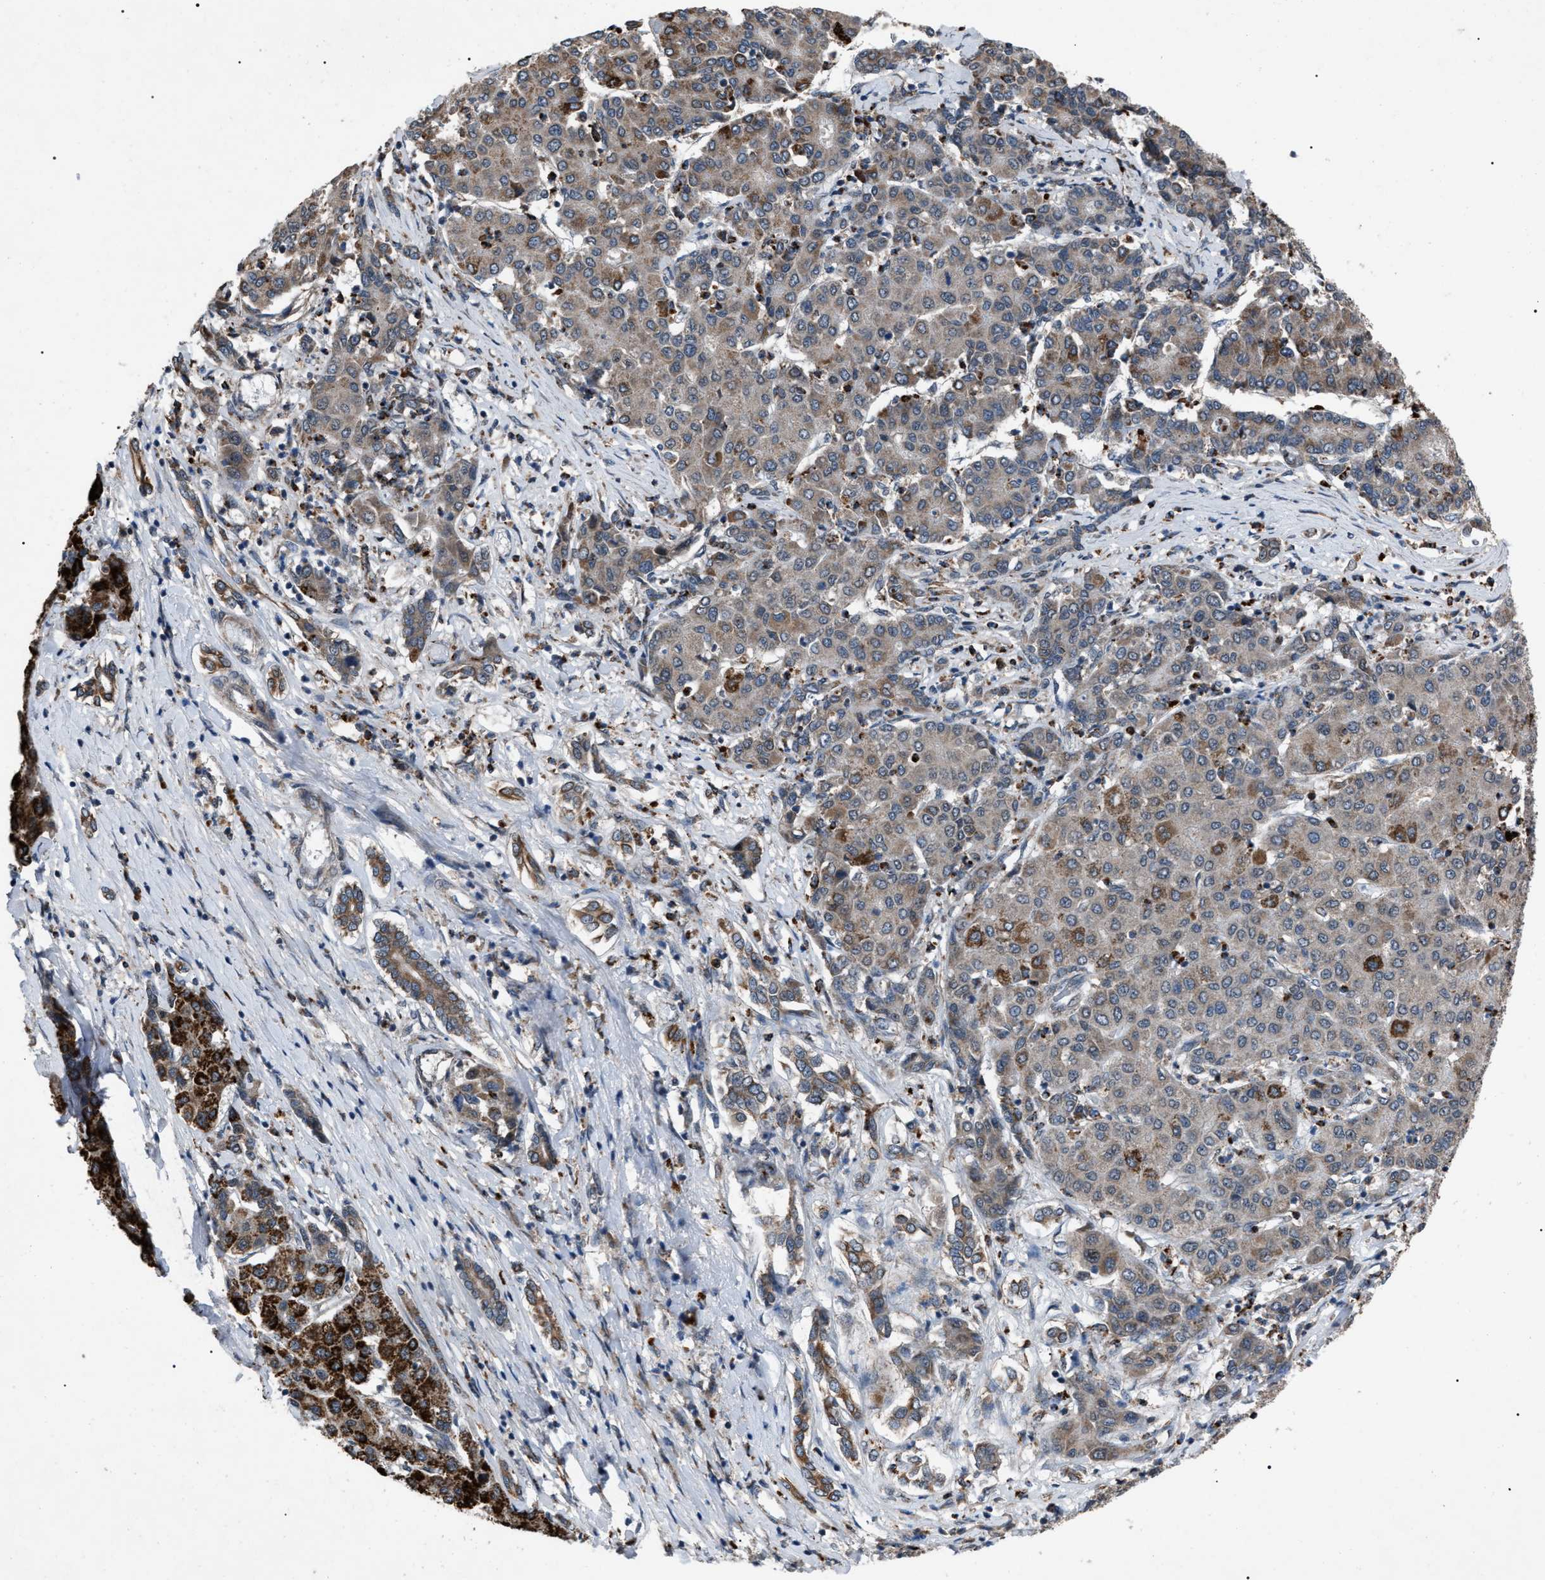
{"staining": {"intensity": "strong", "quantity": "<25%", "location": "cytoplasmic/membranous"}, "tissue": "liver cancer", "cell_type": "Tumor cells", "image_type": "cancer", "snomed": [{"axis": "morphology", "description": "Carcinoma, Hepatocellular, NOS"}, {"axis": "topography", "description": "Liver"}], "caption": "Tumor cells demonstrate medium levels of strong cytoplasmic/membranous staining in about <25% of cells in human hepatocellular carcinoma (liver).", "gene": "ZFAND2A", "patient": {"sex": "male", "age": 65}}